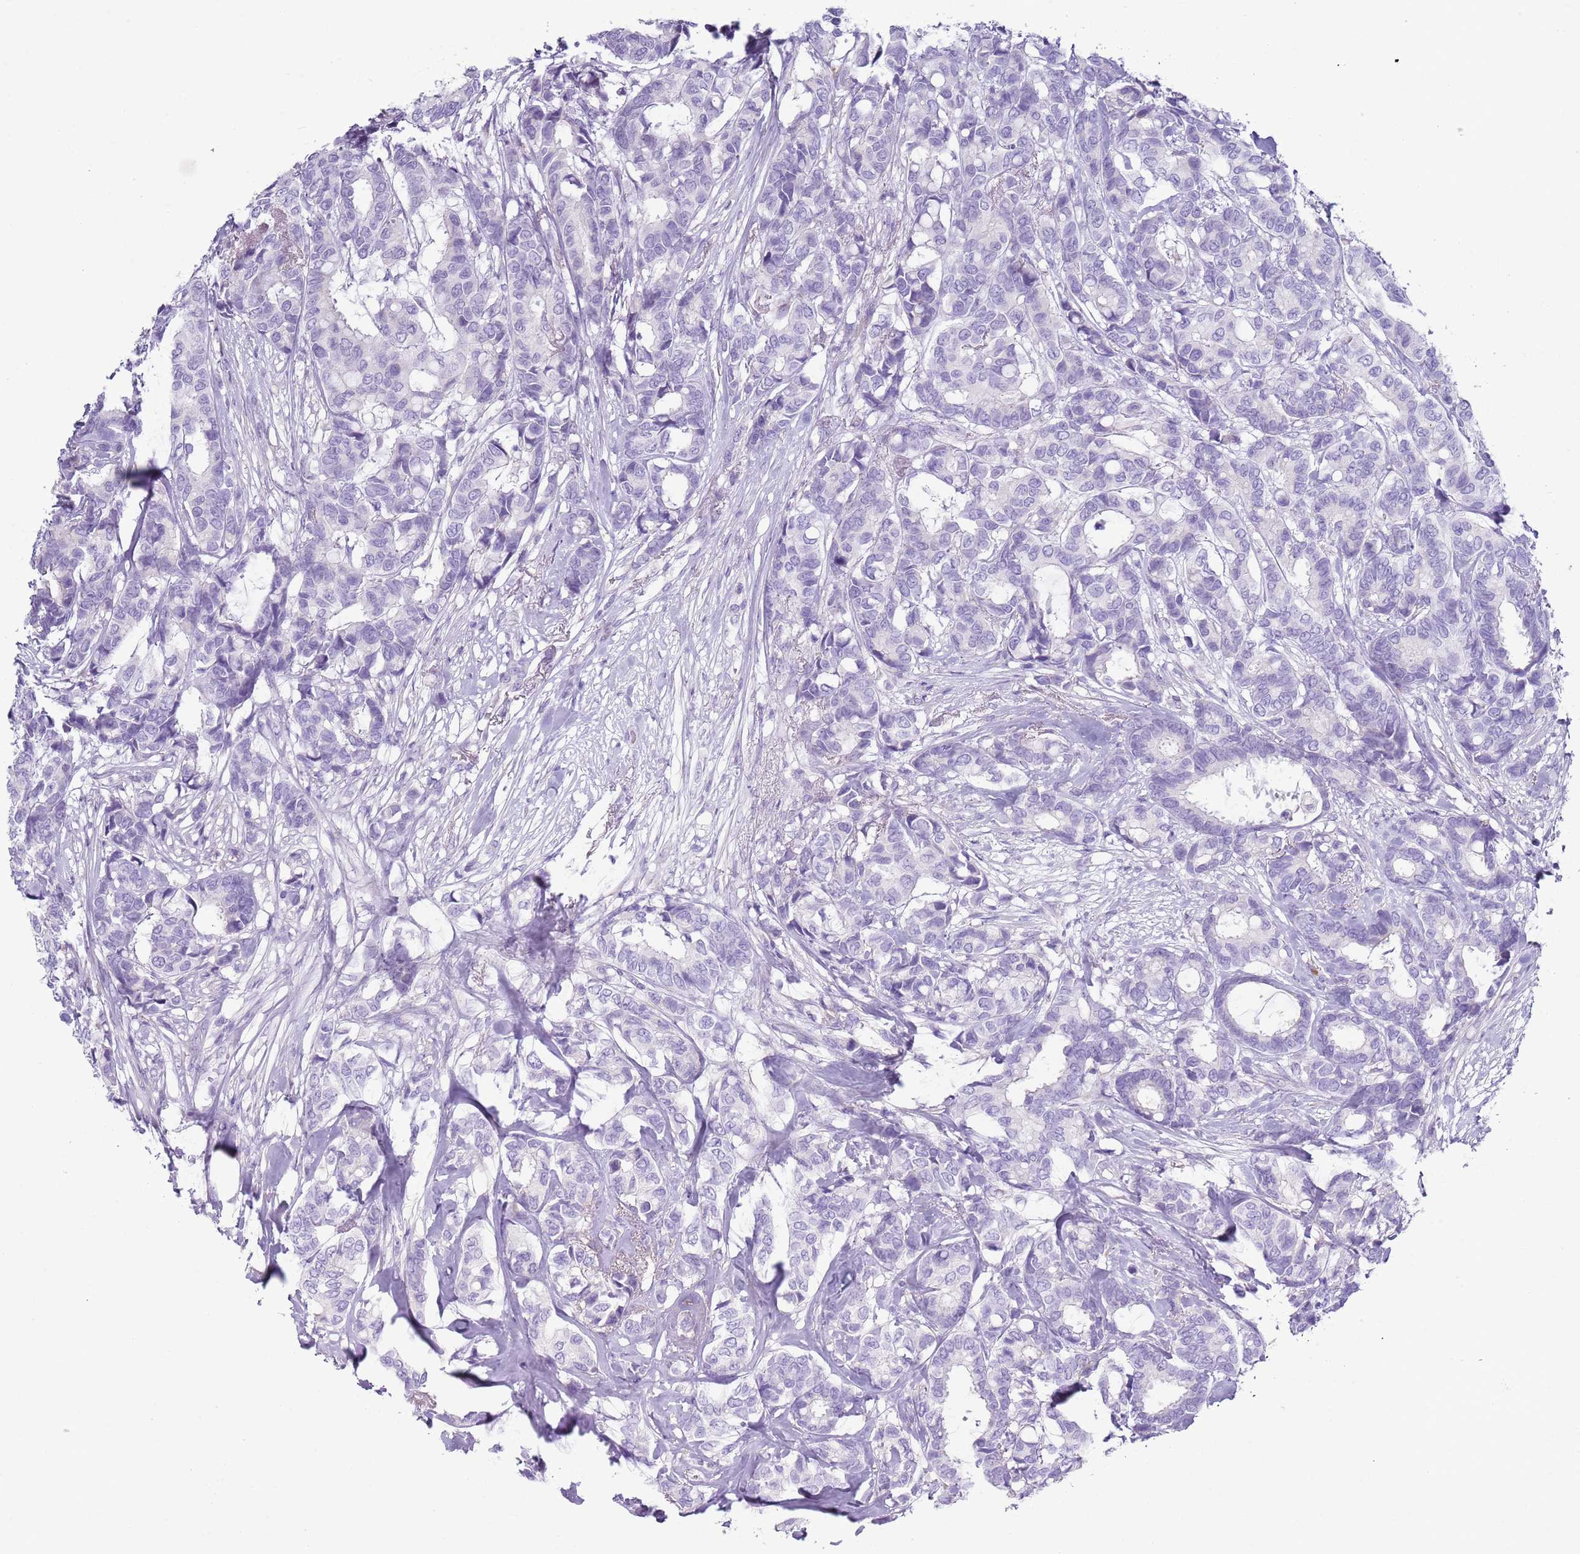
{"staining": {"intensity": "negative", "quantity": "none", "location": "none"}, "tissue": "breast cancer", "cell_type": "Tumor cells", "image_type": "cancer", "snomed": [{"axis": "morphology", "description": "Duct carcinoma"}, {"axis": "topography", "description": "Breast"}], "caption": "Immunohistochemistry (IHC) photomicrograph of breast cancer stained for a protein (brown), which displays no staining in tumor cells.", "gene": "CD177", "patient": {"sex": "female", "age": 87}}